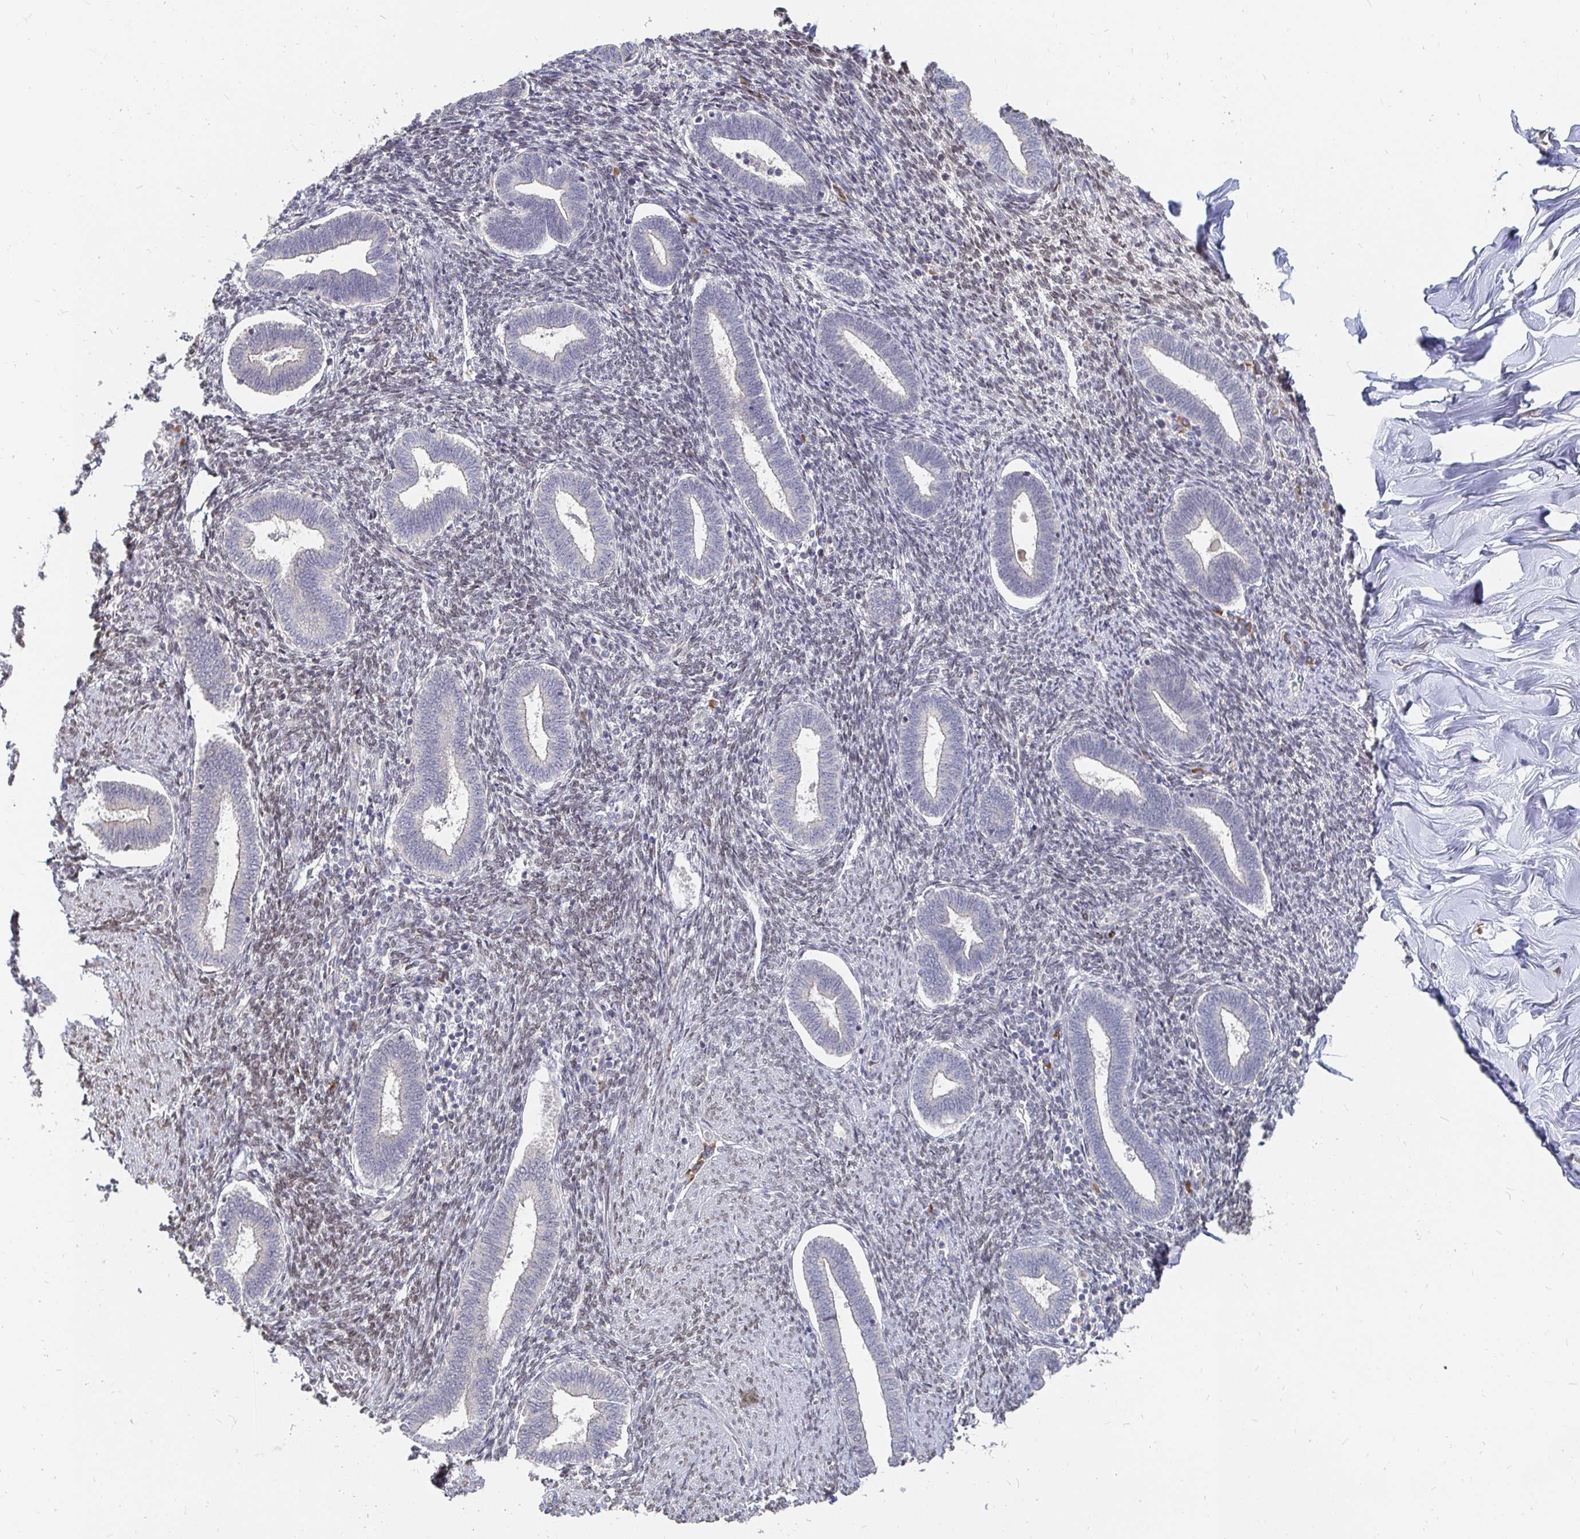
{"staining": {"intensity": "moderate", "quantity": "25%-75%", "location": "nuclear"}, "tissue": "endometrium", "cell_type": "Cells in endometrial stroma", "image_type": "normal", "snomed": [{"axis": "morphology", "description": "Normal tissue, NOS"}, {"axis": "topography", "description": "Endometrium"}], "caption": "Cells in endometrial stroma reveal moderate nuclear expression in about 25%-75% of cells in unremarkable endometrium. (Stains: DAB (3,3'-diaminobenzidine) in brown, nuclei in blue, Microscopy: brightfield microscopy at high magnification).", "gene": "MEIS1", "patient": {"sex": "female", "age": 42}}